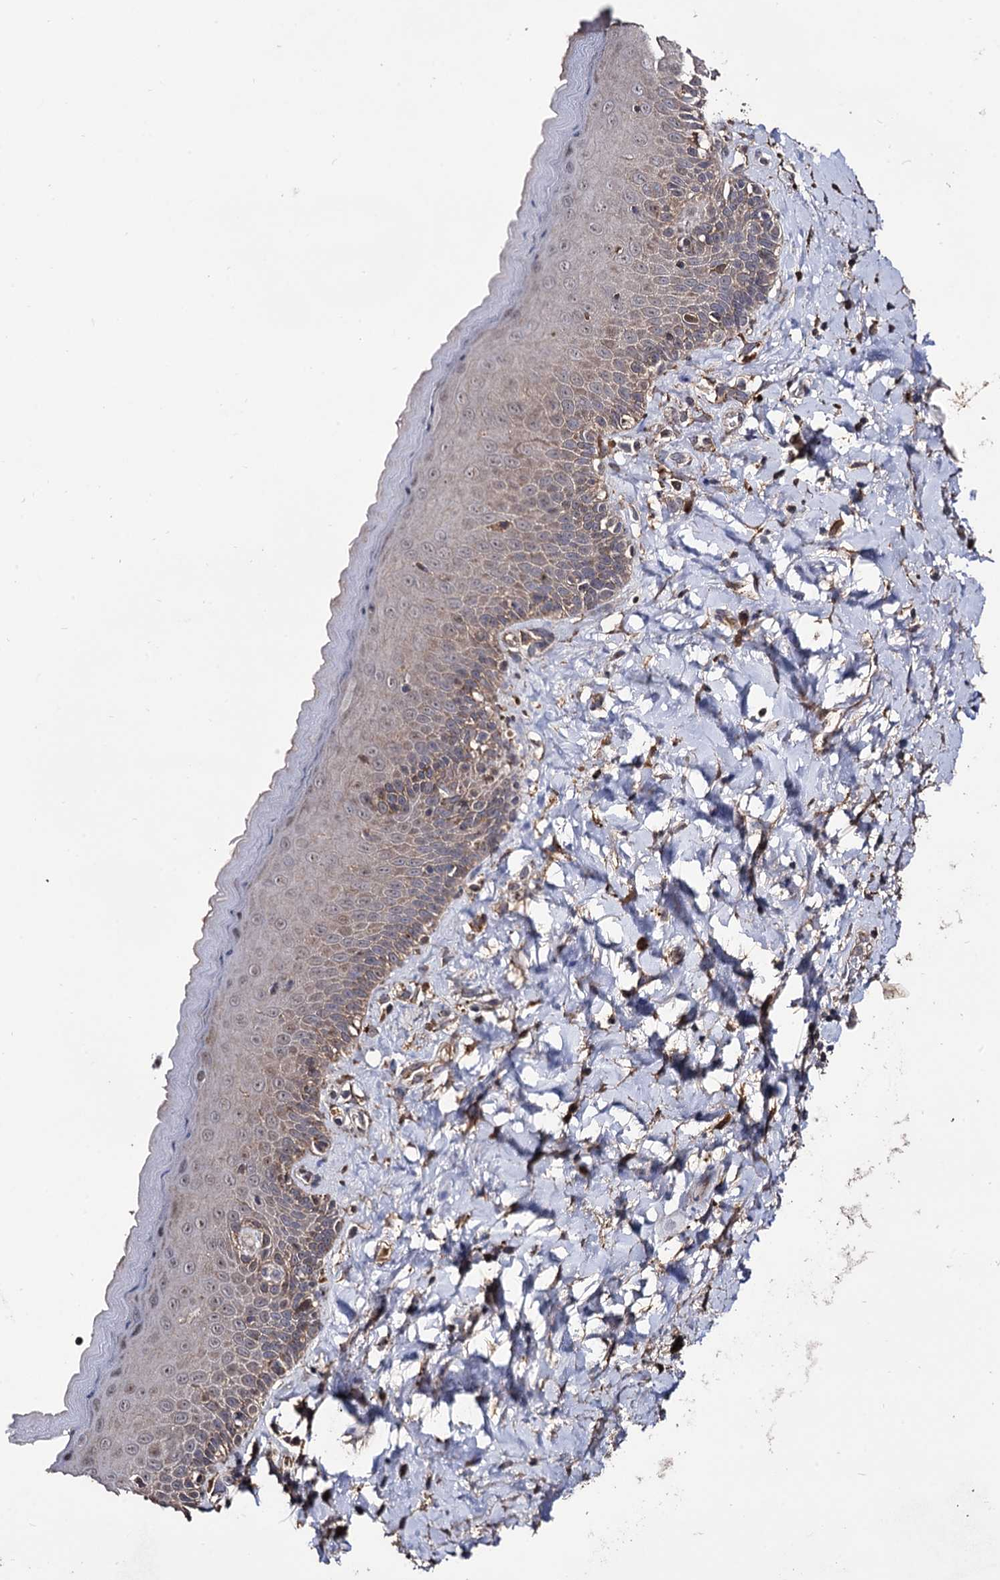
{"staining": {"intensity": "weak", "quantity": "25%-75%", "location": "cytoplasmic/membranous"}, "tissue": "skin", "cell_type": "Epidermal cells", "image_type": "normal", "snomed": [{"axis": "morphology", "description": "Normal tissue, NOS"}, {"axis": "topography", "description": "Anal"}], "caption": "This is an image of immunohistochemistry (IHC) staining of normal skin, which shows weak expression in the cytoplasmic/membranous of epidermal cells.", "gene": "MICAL2", "patient": {"sex": "male", "age": 69}}